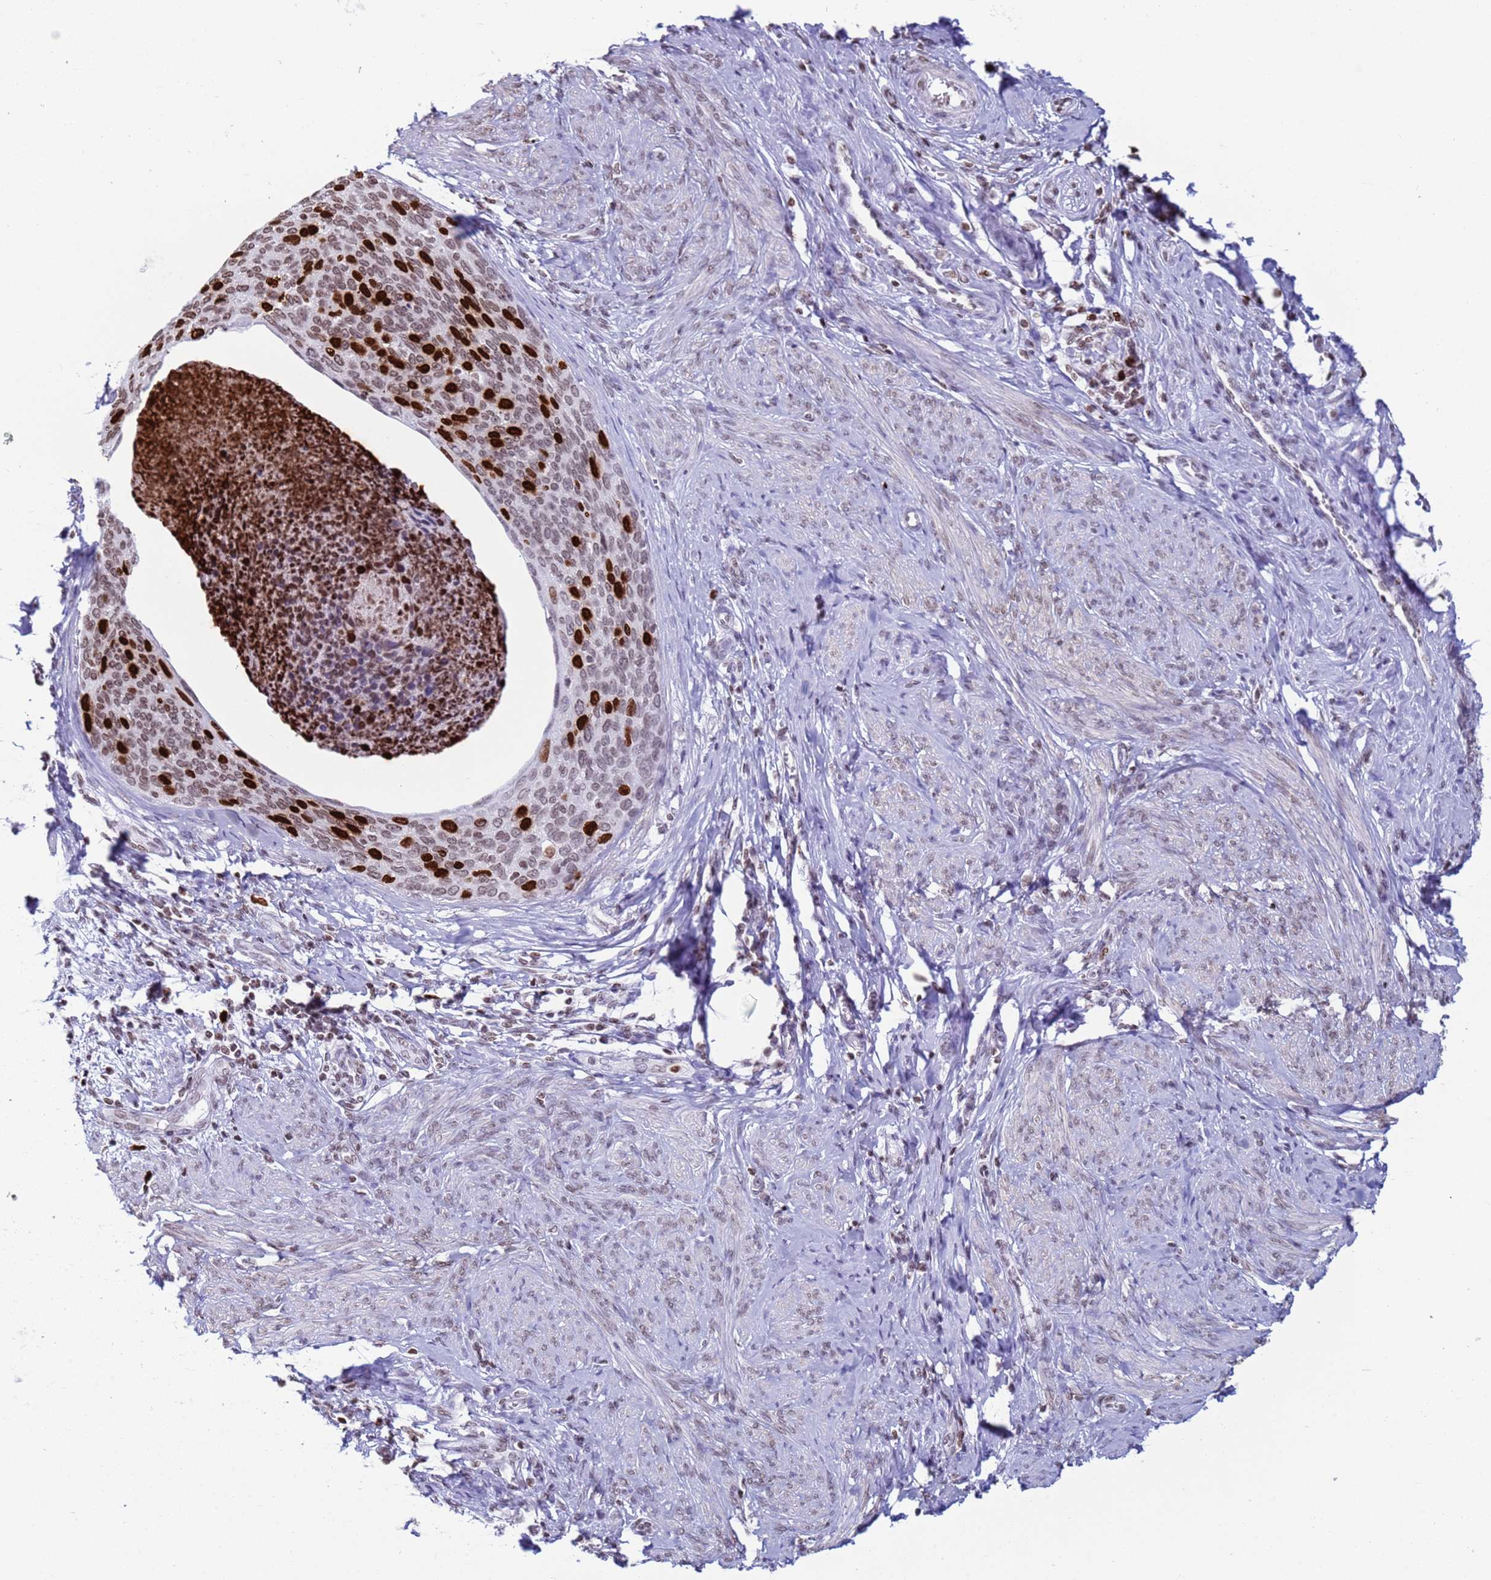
{"staining": {"intensity": "strong", "quantity": "25%-75%", "location": "nuclear"}, "tissue": "cervical cancer", "cell_type": "Tumor cells", "image_type": "cancer", "snomed": [{"axis": "morphology", "description": "Squamous cell carcinoma, NOS"}, {"axis": "topography", "description": "Cervix"}], "caption": "High-power microscopy captured an IHC micrograph of squamous cell carcinoma (cervical), revealing strong nuclear staining in approximately 25%-75% of tumor cells.", "gene": "H4C8", "patient": {"sex": "female", "age": 80}}